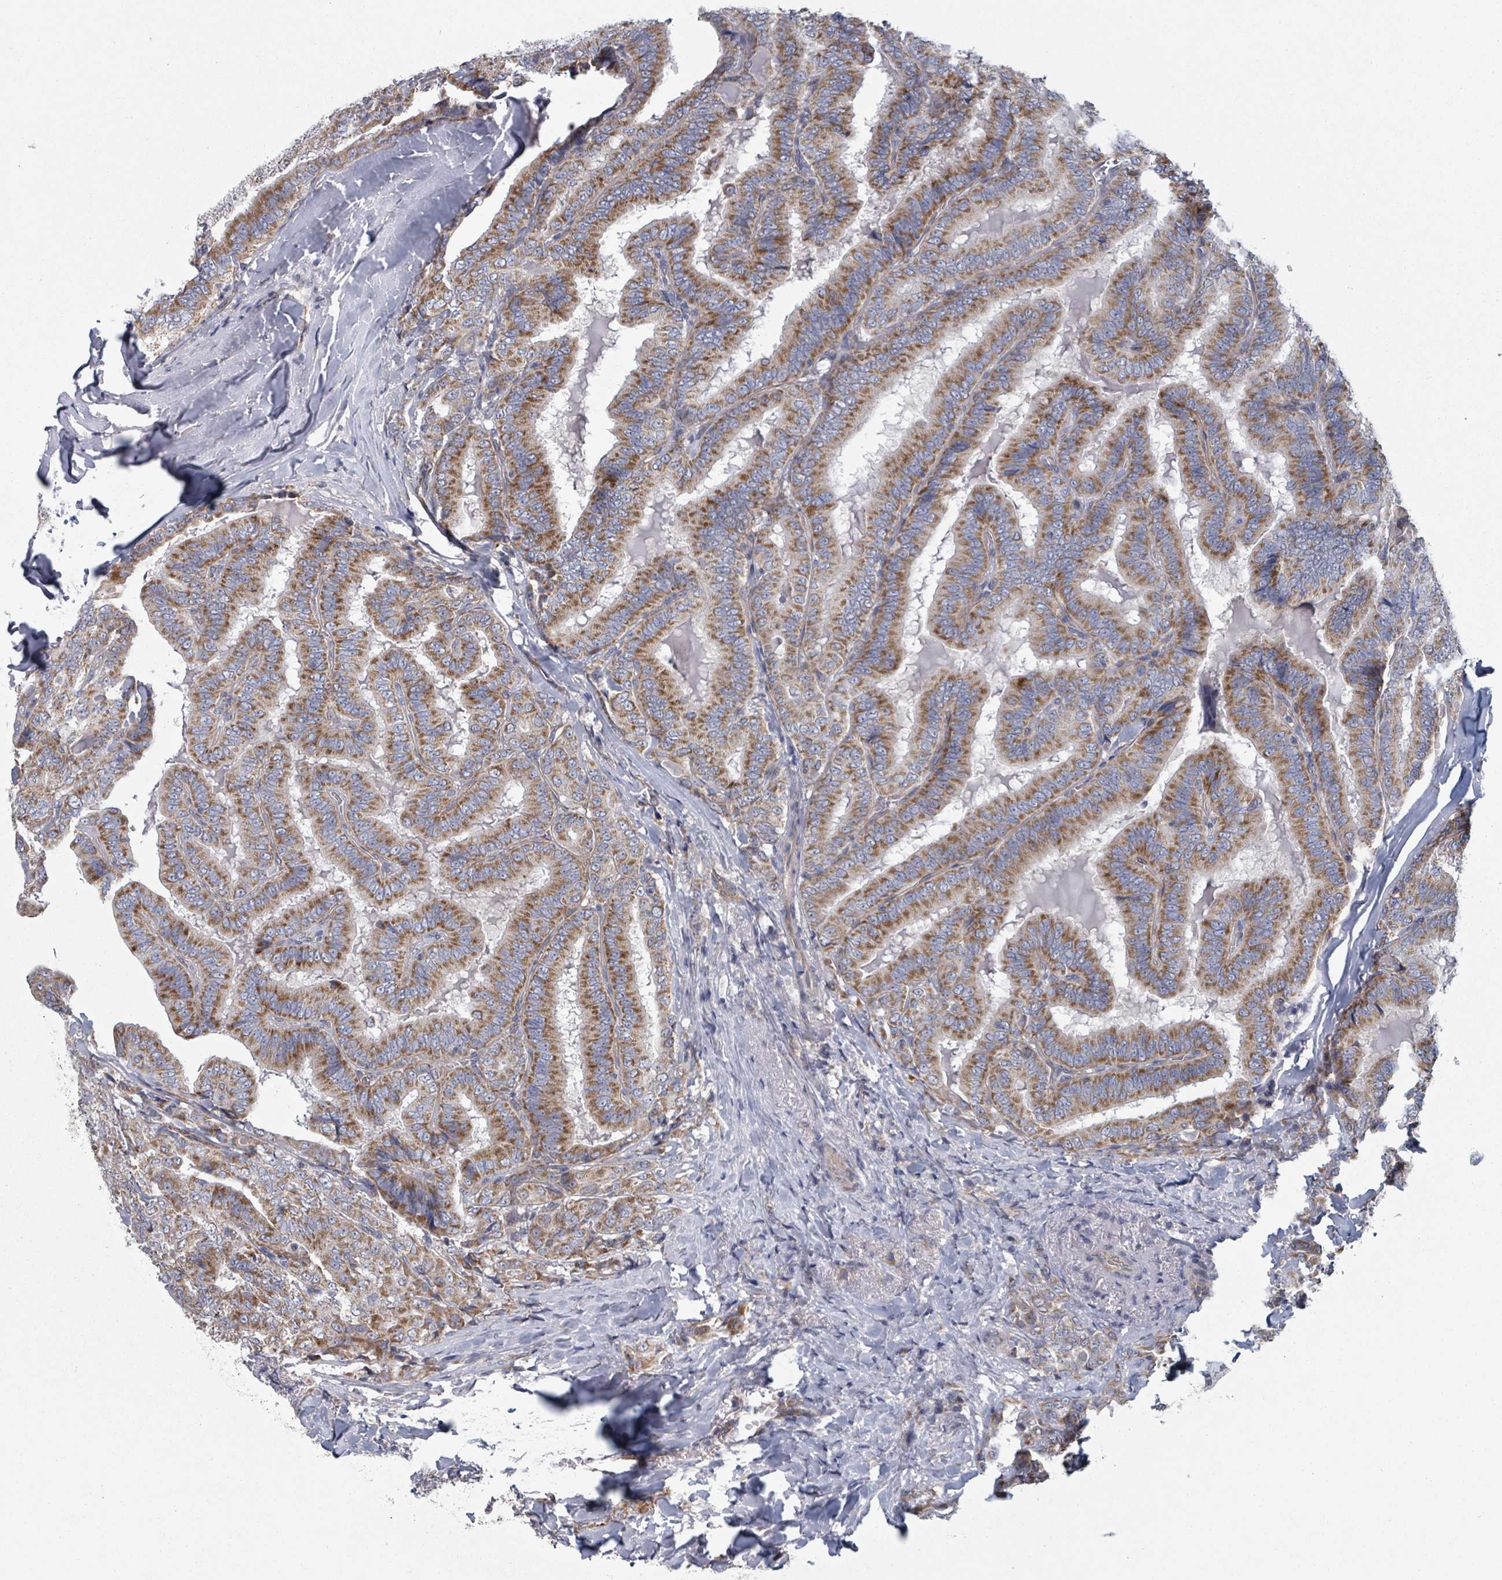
{"staining": {"intensity": "moderate", "quantity": ">75%", "location": "cytoplasmic/membranous"}, "tissue": "thyroid cancer", "cell_type": "Tumor cells", "image_type": "cancer", "snomed": [{"axis": "morphology", "description": "Papillary adenocarcinoma, NOS"}, {"axis": "topography", "description": "Thyroid gland"}], "caption": "High-power microscopy captured an IHC histopathology image of thyroid cancer (papillary adenocarcinoma), revealing moderate cytoplasmic/membranous staining in about >75% of tumor cells.", "gene": "FKBP1A", "patient": {"sex": "male", "age": 61}}